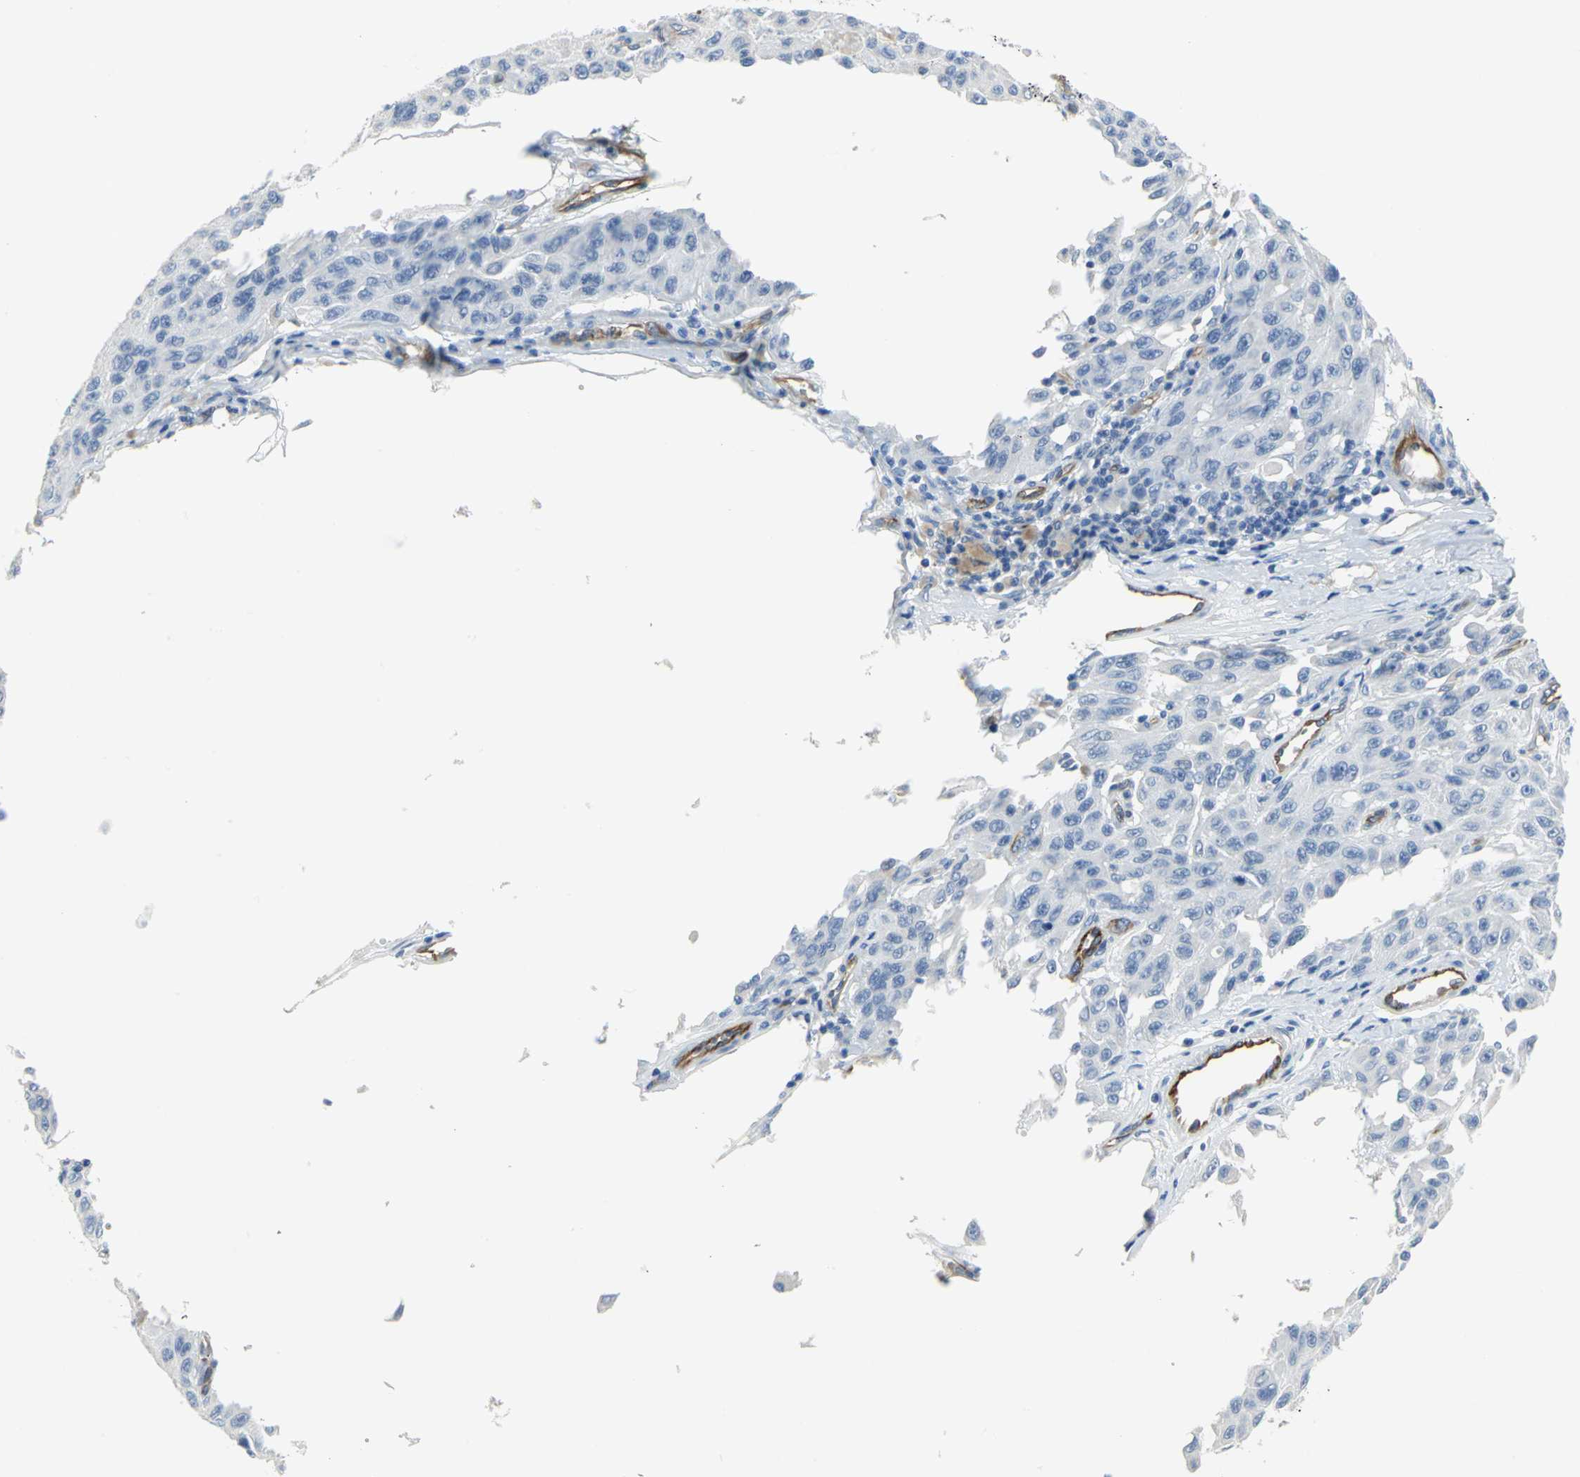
{"staining": {"intensity": "negative", "quantity": "none", "location": "none"}, "tissue": "melanoma", "cell_type": "Tumor cells", "image_type": "cancer", "snomed": [{"axis": "morphology", "description": "Malignant melanoma, NOS"}, {"axis": "topography", "description": "Skin"}], "caption": "Tumor cells show no significant protein staining in malignant melanoma.", "gene": "FLNB", "patient": {"sex": "male", "age": 30}}